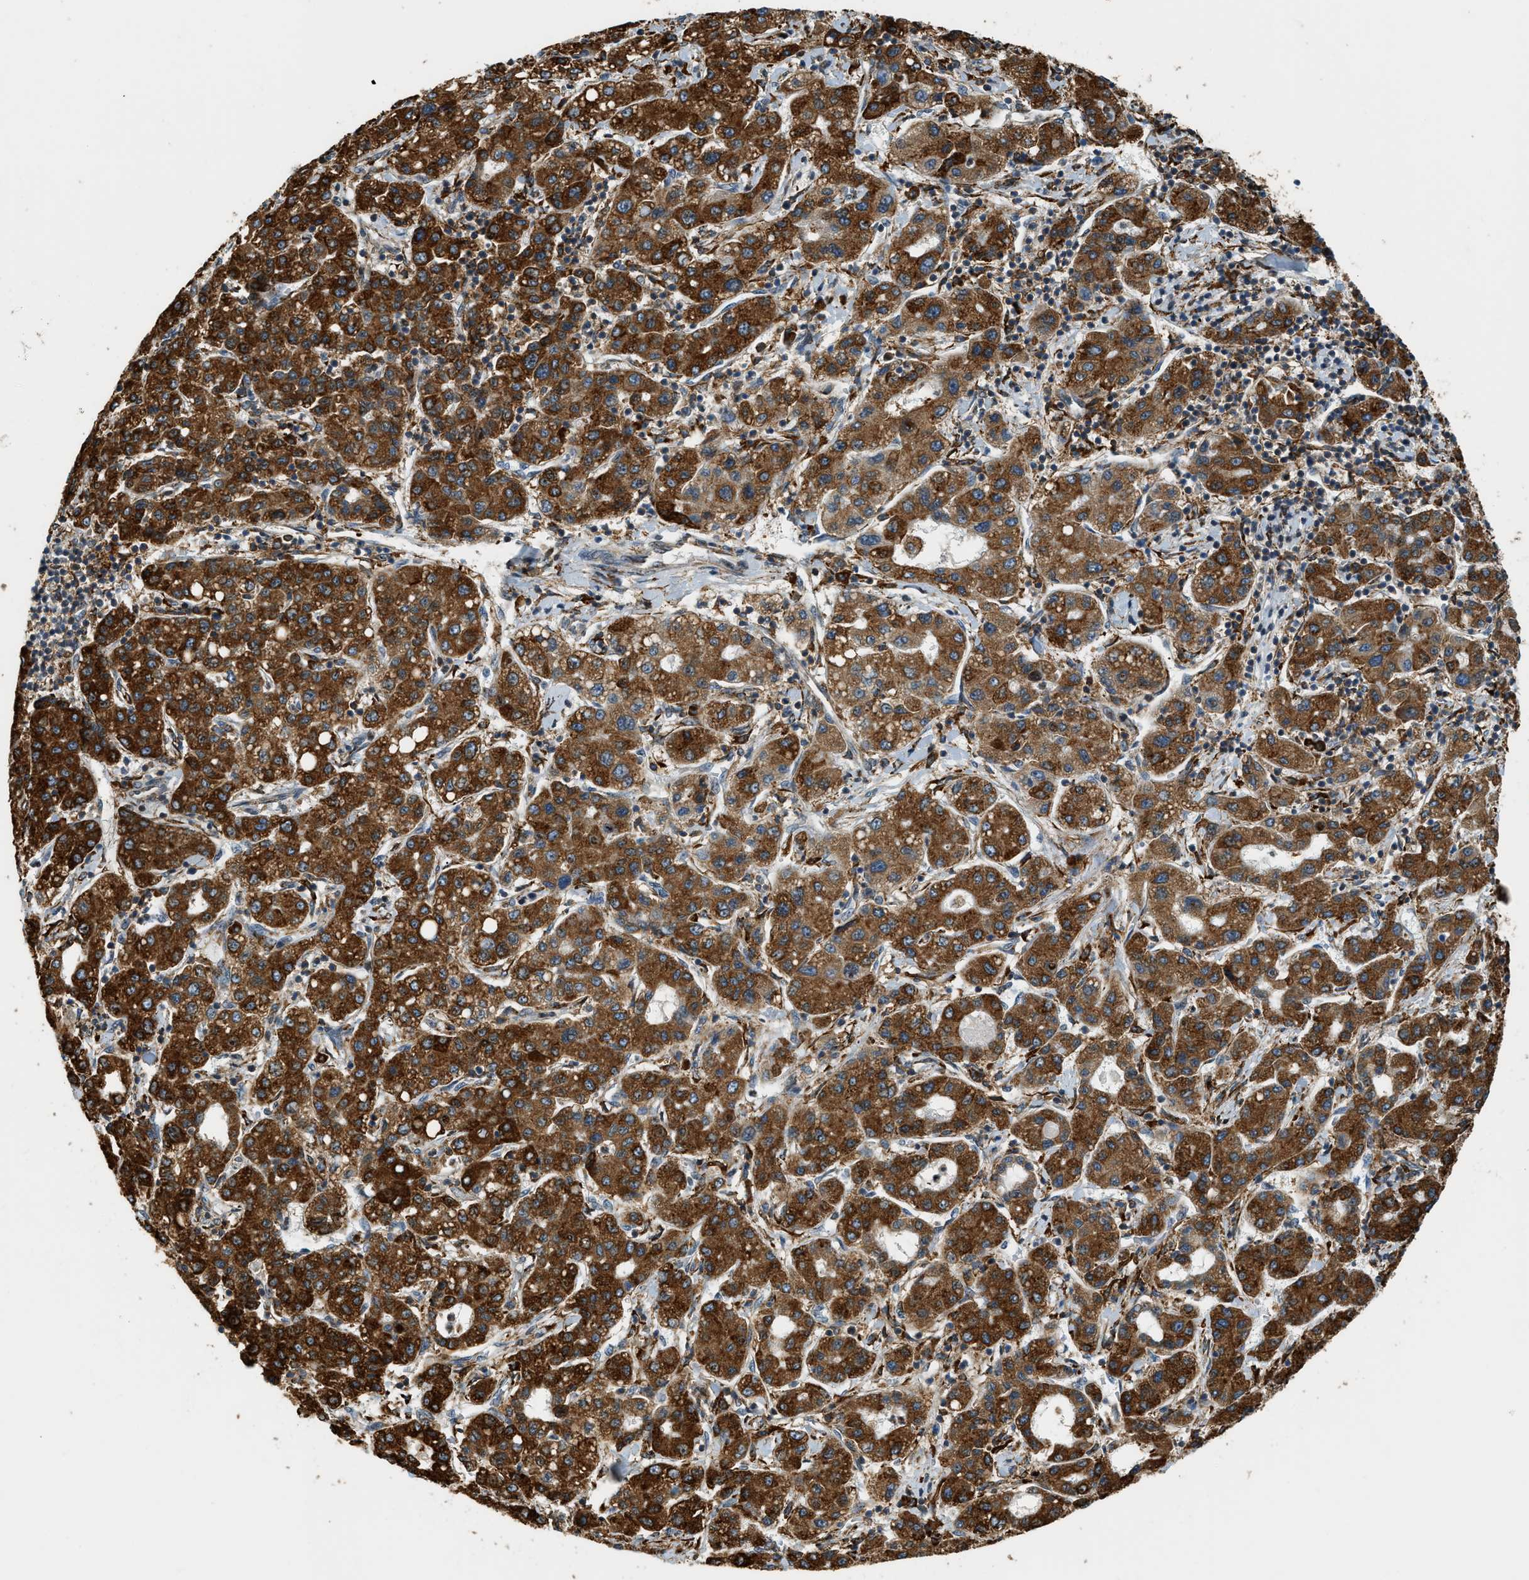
{"staining": {"intensity": "strong", "quantity": ">75%", "location": "cytoplasmic/membranous"}, "tissue": "liver cancer", "cell_type": "Tumor cells", "image_type": "cancer", "snomed": [{"axis": "morphology", "description": "Carcinoma, Hepatocellular, NOS"}, {"axis": "topography", "description": "Liver"}], "caption": "A histopathology image of human liver cancer stained for a protein displays strong cytoplasmic/membranous brown staining in tumor cells.", "gene": "SEMA4D", "patient": {"sex": "male", "age": 65}}